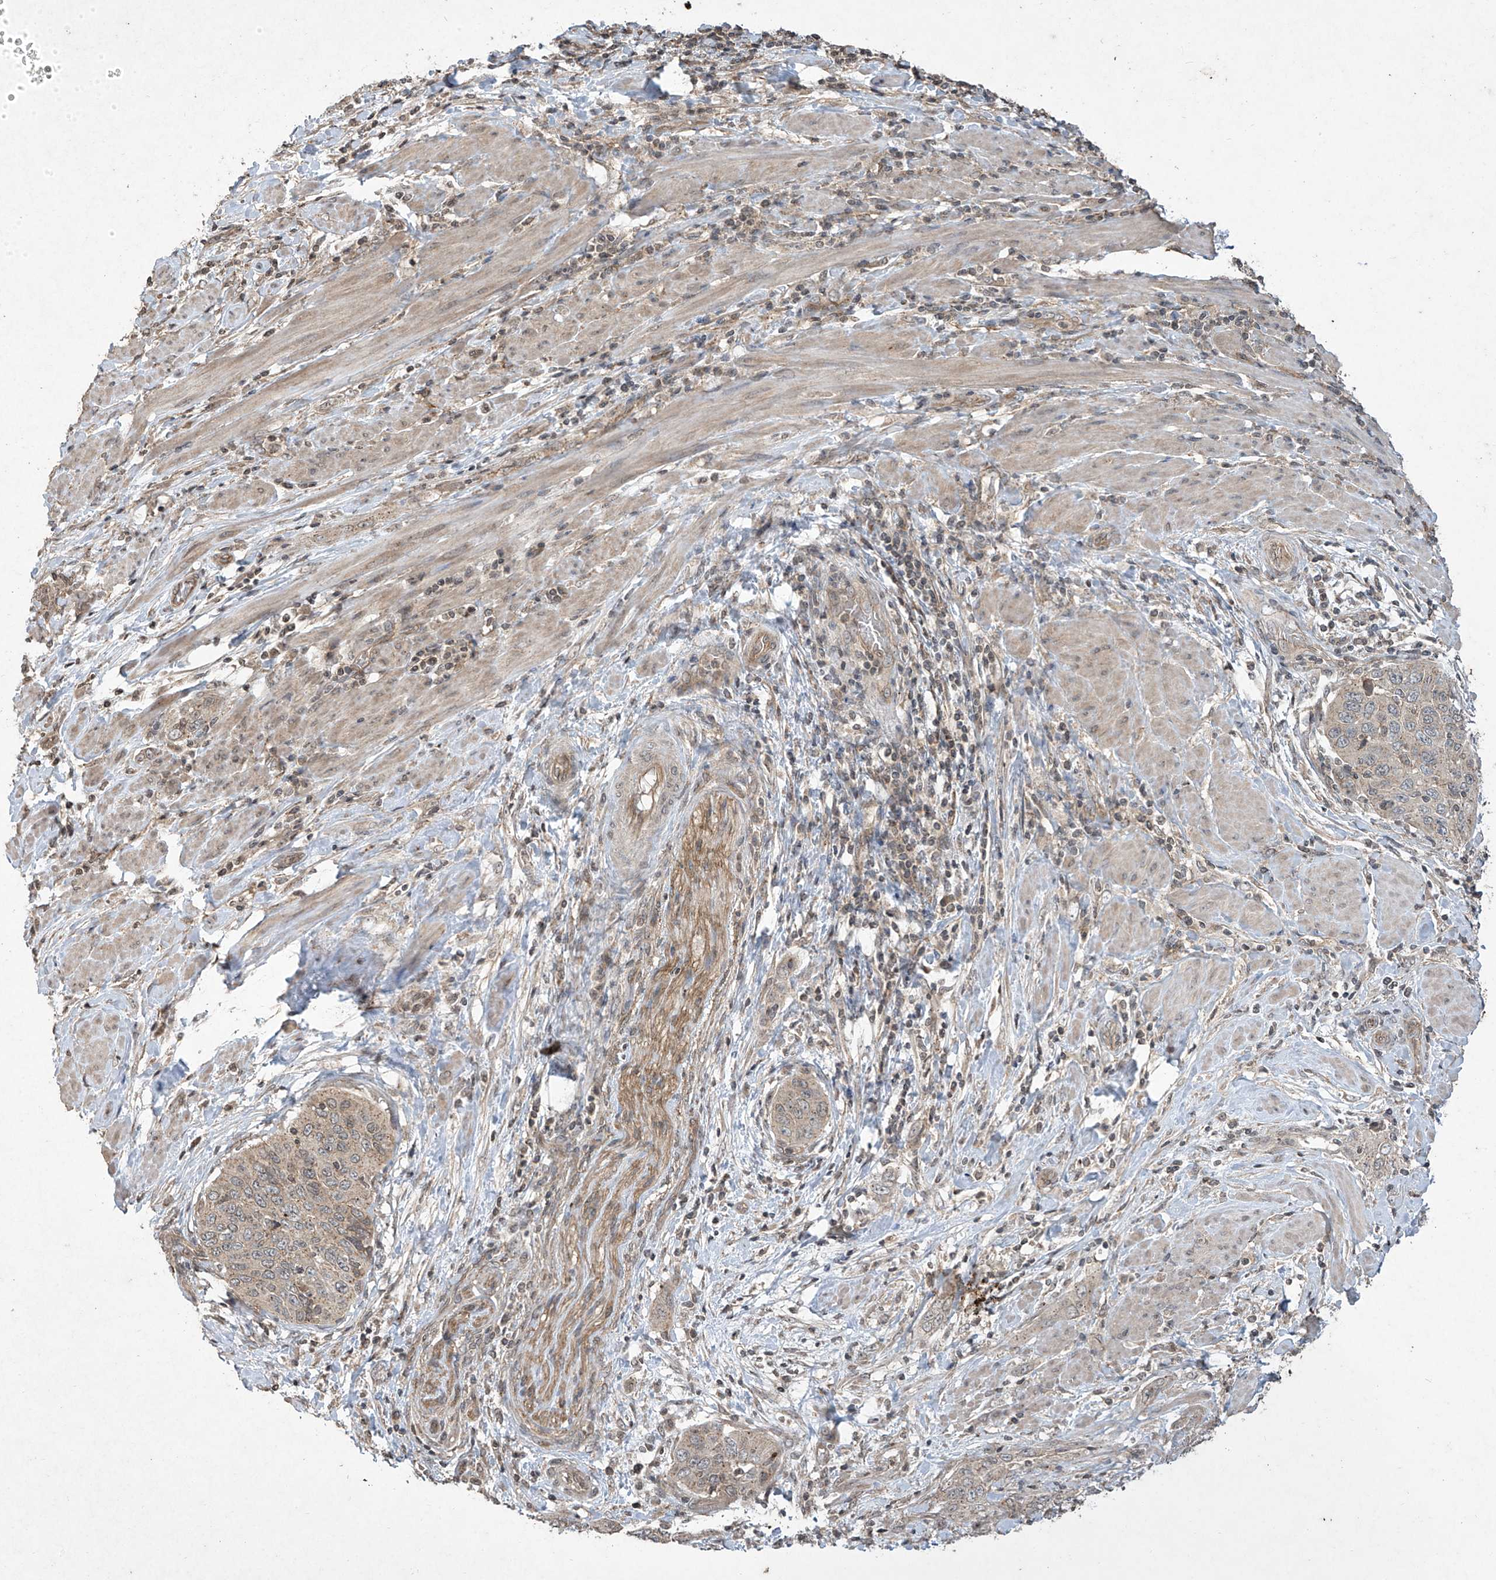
{"staining": {"intensity": "weak", "quantity": ">75%", "location": "cytoplasmic/membranous"}, "tissue": "cervical cancer", "cell_type": "Tumor cells", "image_type": "cancer", "snomed": [{"axis": "morphology", "description": "Squamous cell carcinoma, NOS"}, {"axis": "topography", "description": "Cervix"}], "caption": "Cervical cancer was stained to show a protein in brown. There is low levels of weak cytoplasmic/membranous expression in about >75% of tumor cells.", "gene": "MATN2", "patient": {"sex": "female", "age": 60}}